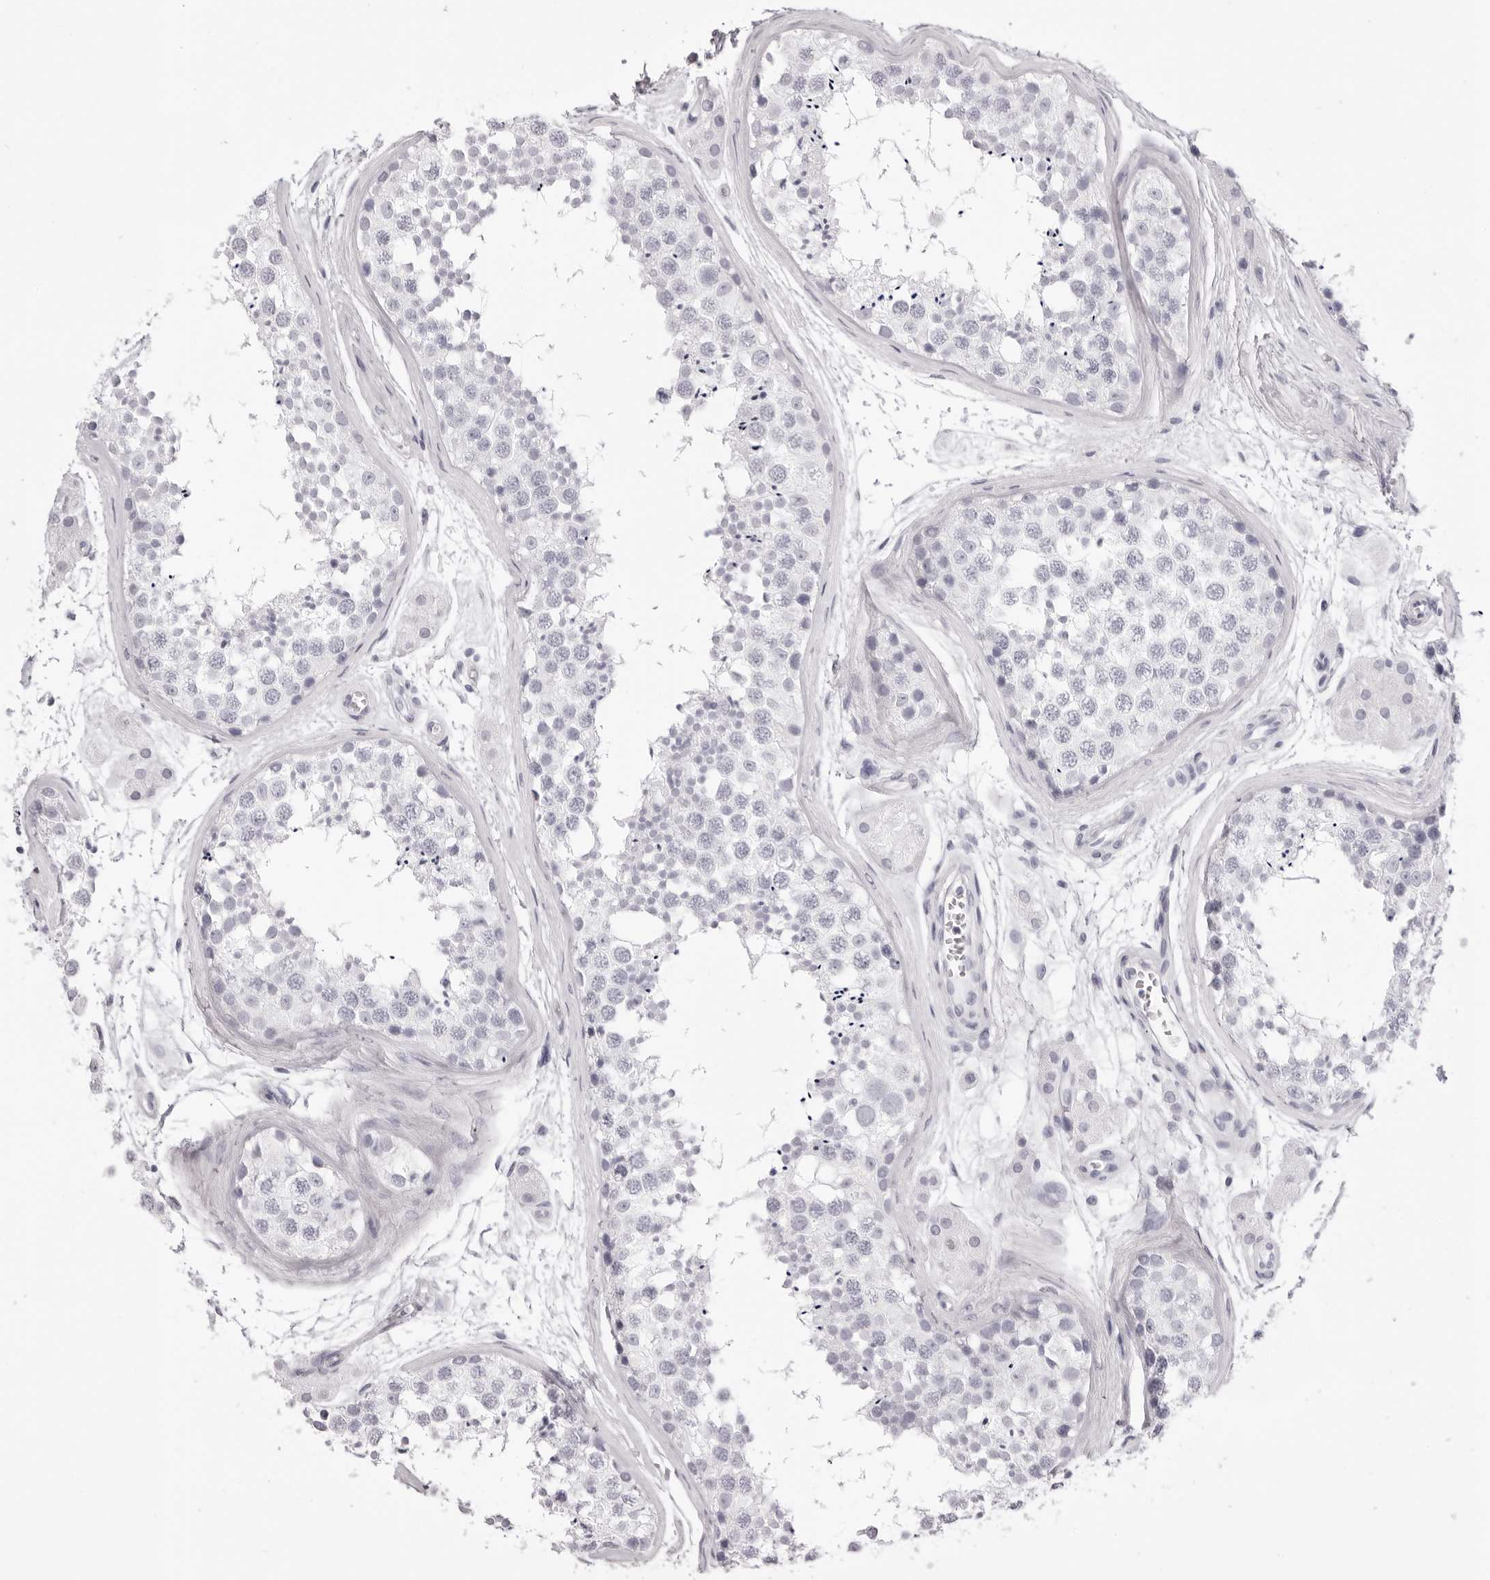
{"staining": {"intensity": "negative", "quantity": "none", "location": "none"}, "tissue": "testis", "cell_type": "Cells in seminiferous ducts", "image_type": "normal", "snomed": [{"axis": "morphology", "description": "Normal tissue, NOS"}, {"axis": "topography", "description": "Testis"}], "caption": "This histopathology image is of unremarkable testis stained with IHC to label a protein in brown with the nuclei are counter-stained blue. There is no expression in cells in seminiferous ducts.", "gene": "RHO", "patient": {"sex": "male", "age": 56}}